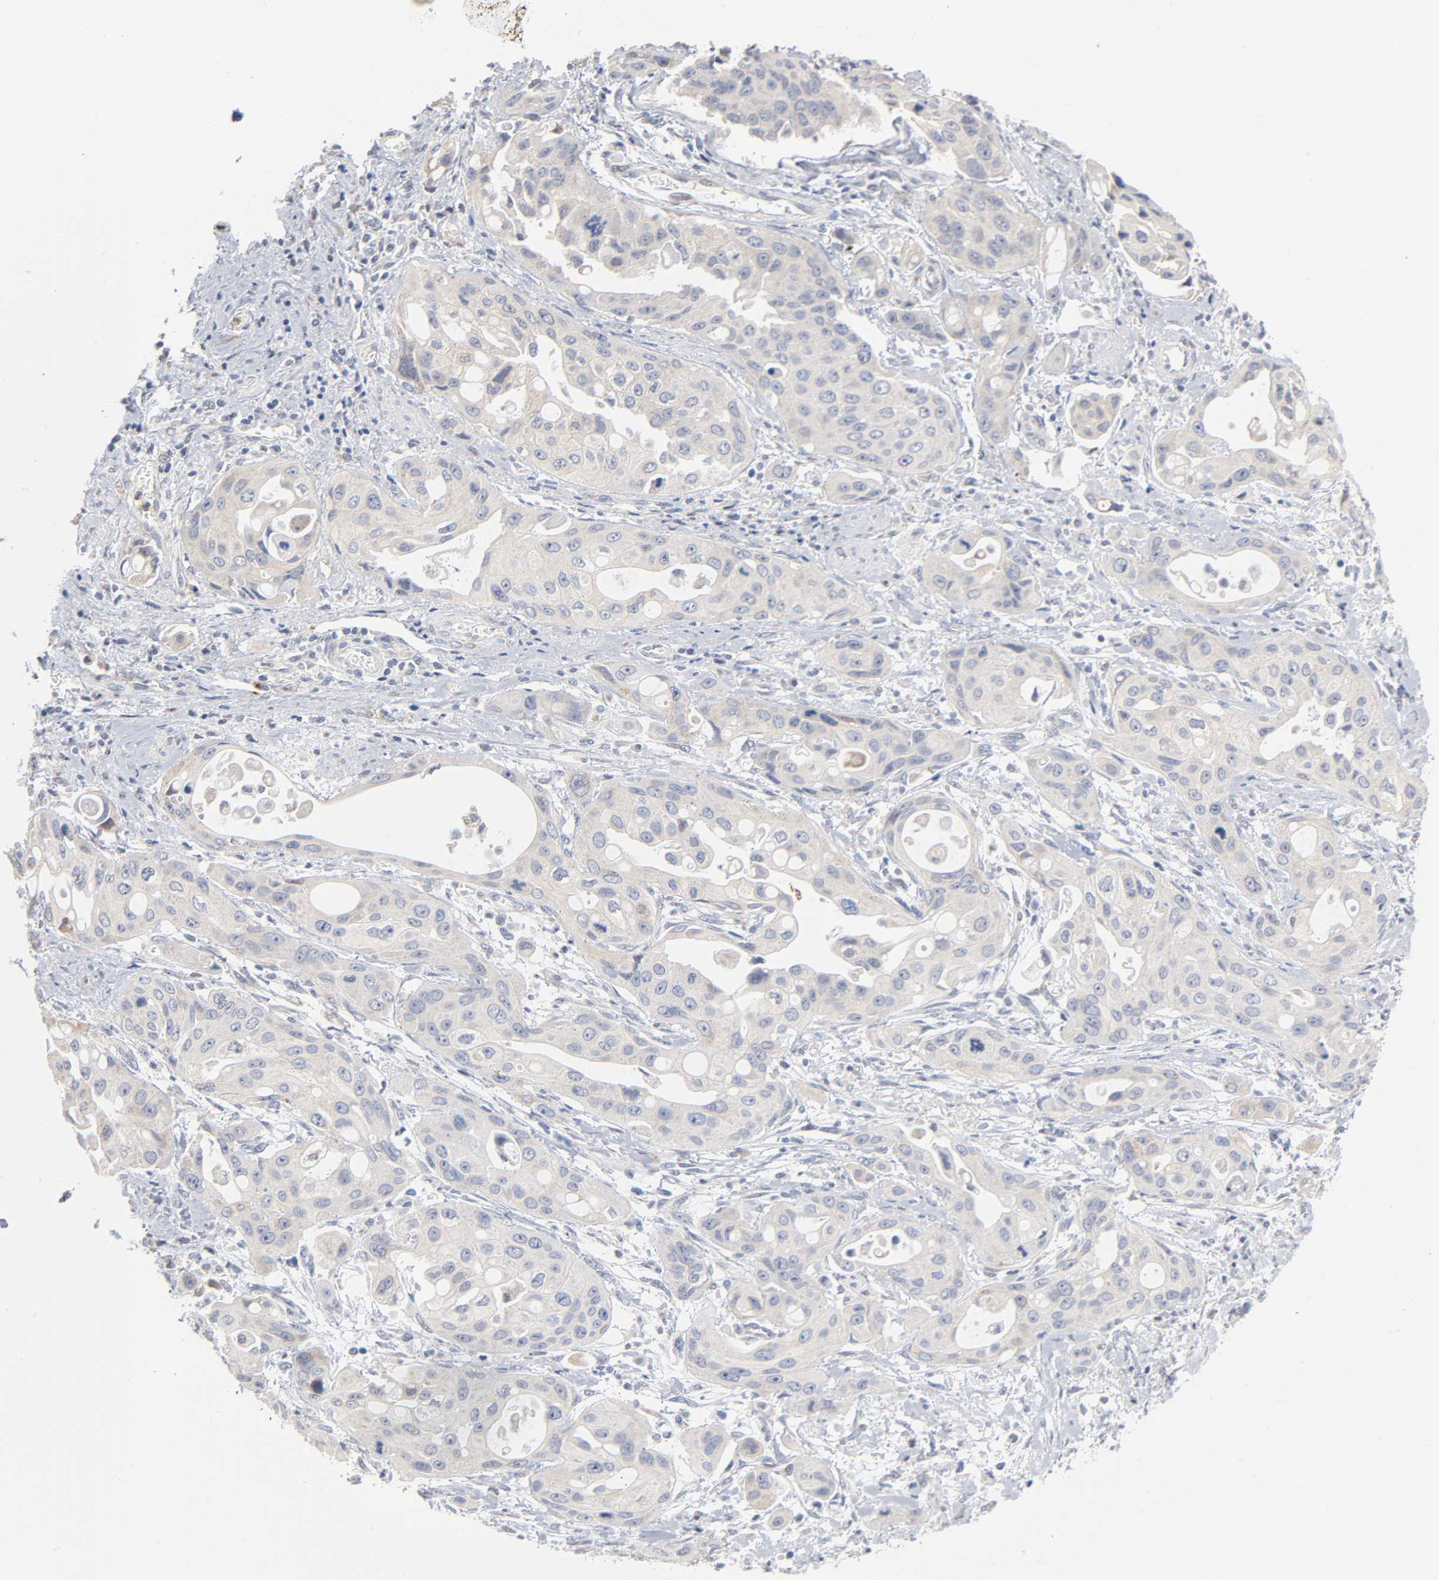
{"staining": {"intensity": "weak", "quantity": "25%-75%", "location": "cytoplasmic/membranous"}, "tissue": "pancreatic cancer", "cell_type": "Tumor cells", "image_type": "cancer", "snomed": [{"axis": "morphology", "description": "Adenocarcinoma, NOS"}, {"axis": "topography", "description": "Pancreas"}], "caption": "This photomicrograph displays immunohistochemistry staining of adenocarcinoma (pancreatic), with low weak cytoplasmic/membranous staining in approximately 25%-75% of tumor cells.", "gene": "AK7", "patient": {"sex": "female", "age": 60}}